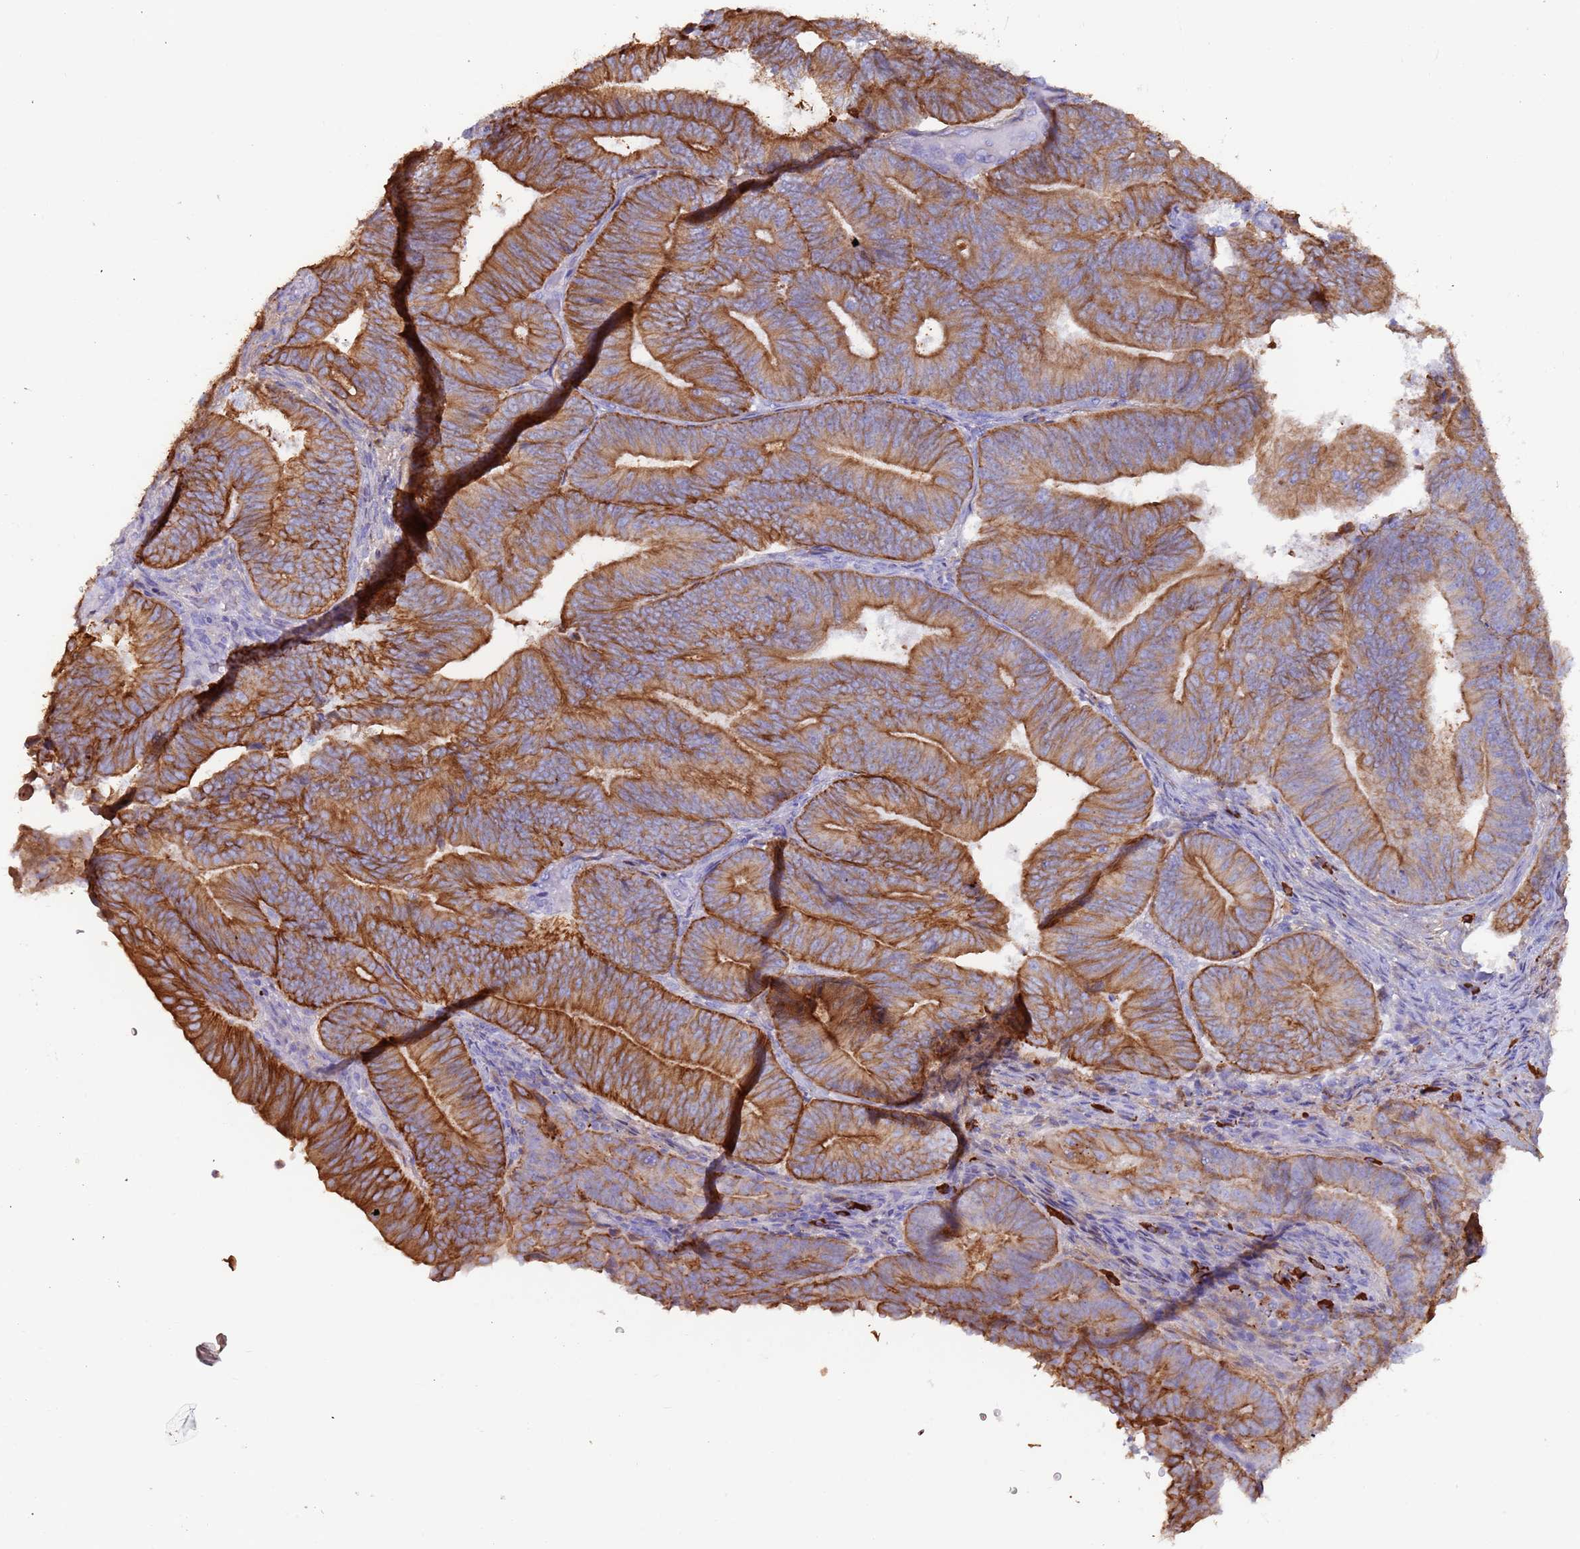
{"staining": {"intensity": "moderate", "quantity": ">75%", "location": "cytoplasmic/membranous"}, "tissue": "endometrial cancer", "cell_type": "Tumor cells", "image_type": "cancer", "snomed": [{"axis": "morphology", "description": "Adenocarcinoma, NOS"}, {"axis": "topography", "description": "Endometrium"}], "caption": "A brown stain shows moderate cytoplasmic/membranous positivity of a protein in human adenocarcinoma (endometrial) tumor cells.", "gene": "CYSLTR2", "patient": {"sex": "female", "age": 70}}